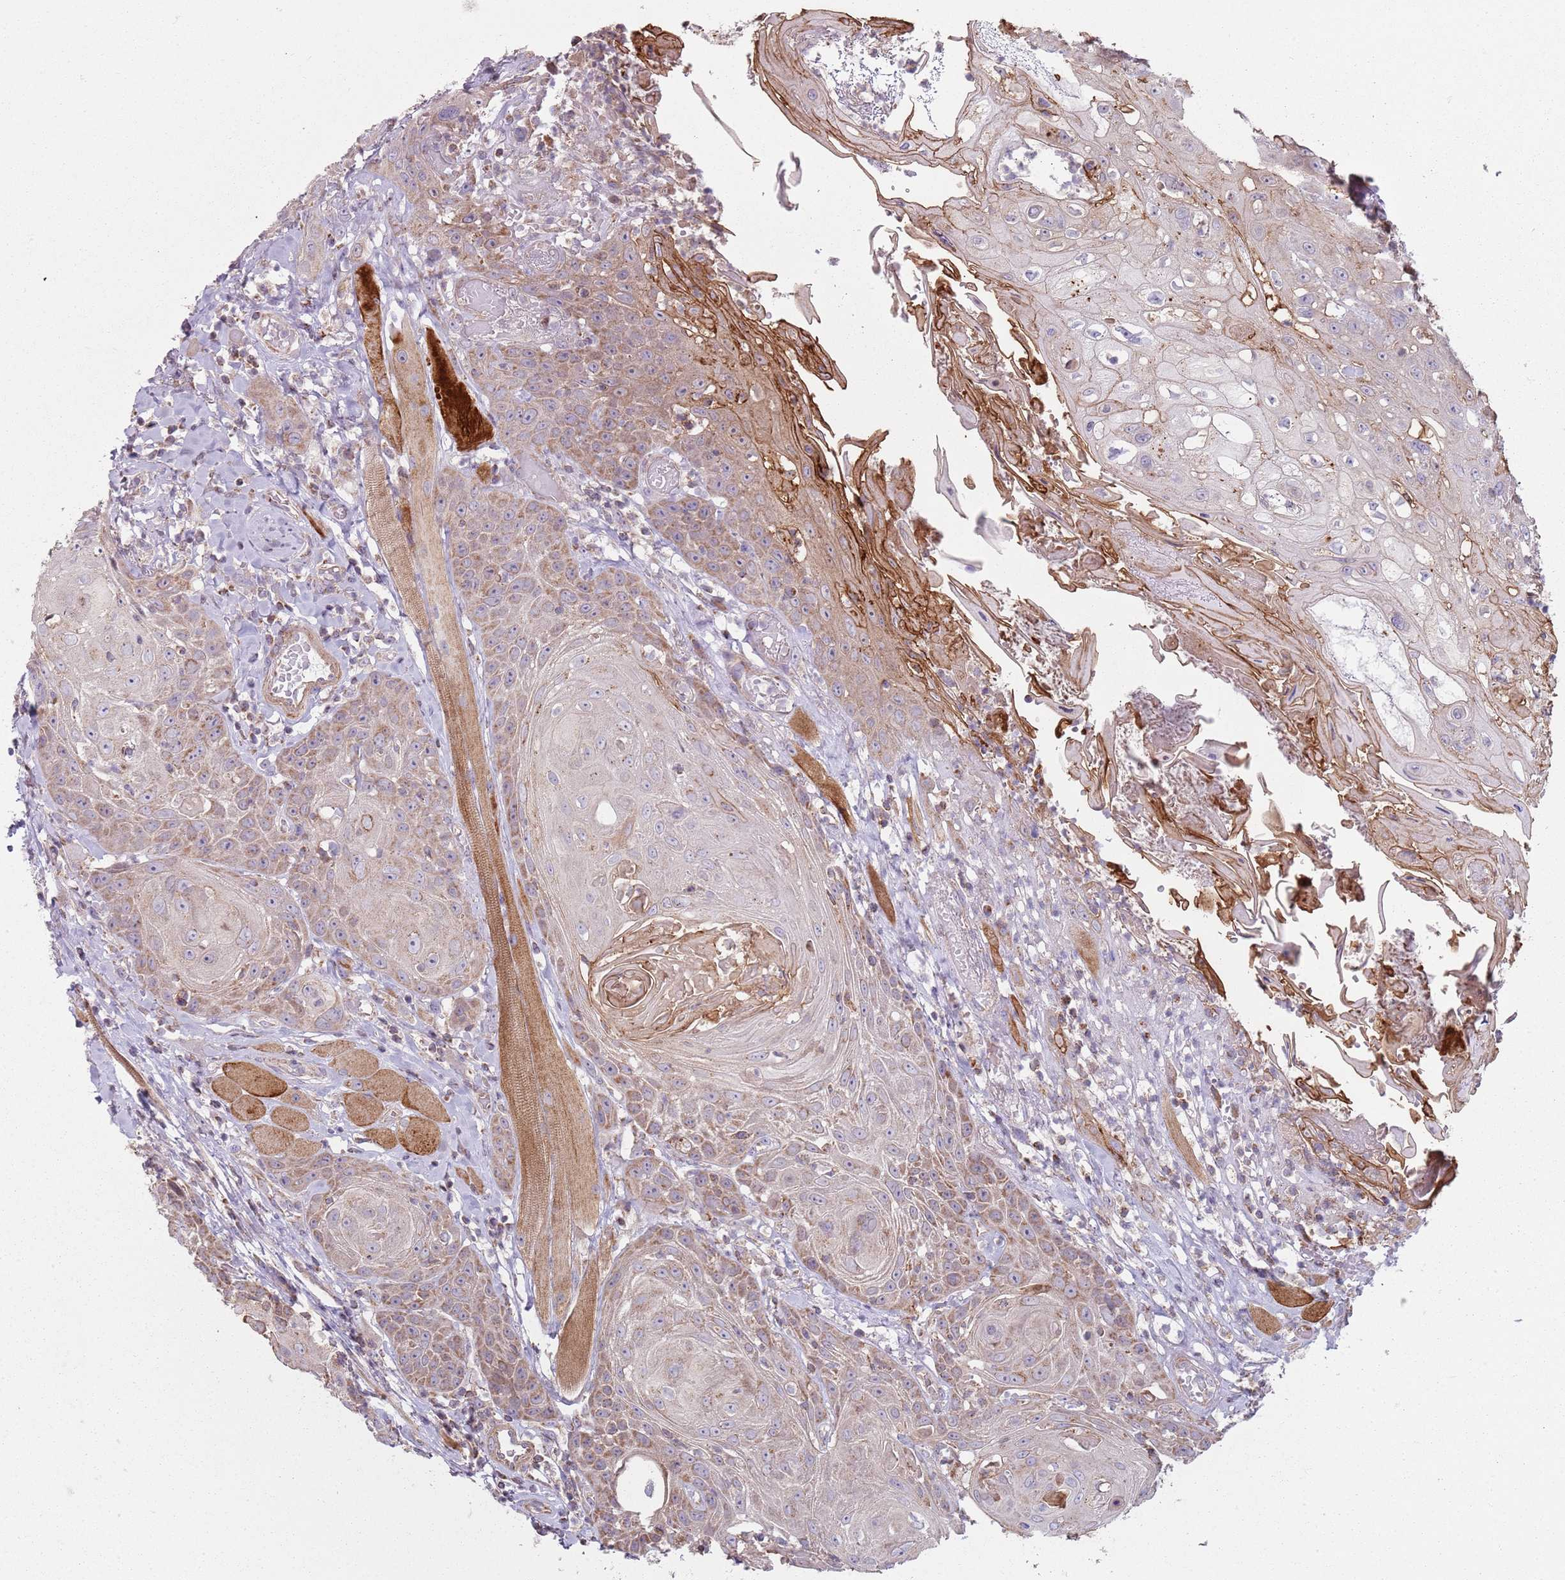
{"staining": {"intensity": "moderate", "quantity": "25%-75%", "location": "cytoplasmic/membranous"}, "tissue": "head and neck cancer", "cell_type": "Tumor cells", "image_type": "cancer", "snomed": [{"axis": "morphology", "description": "Squamous cell carcinoma, NOS"}, {"axis": "topography", "description": "Head-Neck"}], "caption": "Head and neck cancer stained with immunohistochemistry (IHC) exhibits moderate cytoplasmic/membranous staining in about 25%-75% of tumor cells.", "gene": "GAS8", "patient": {"sex": "female", "age": 59}}